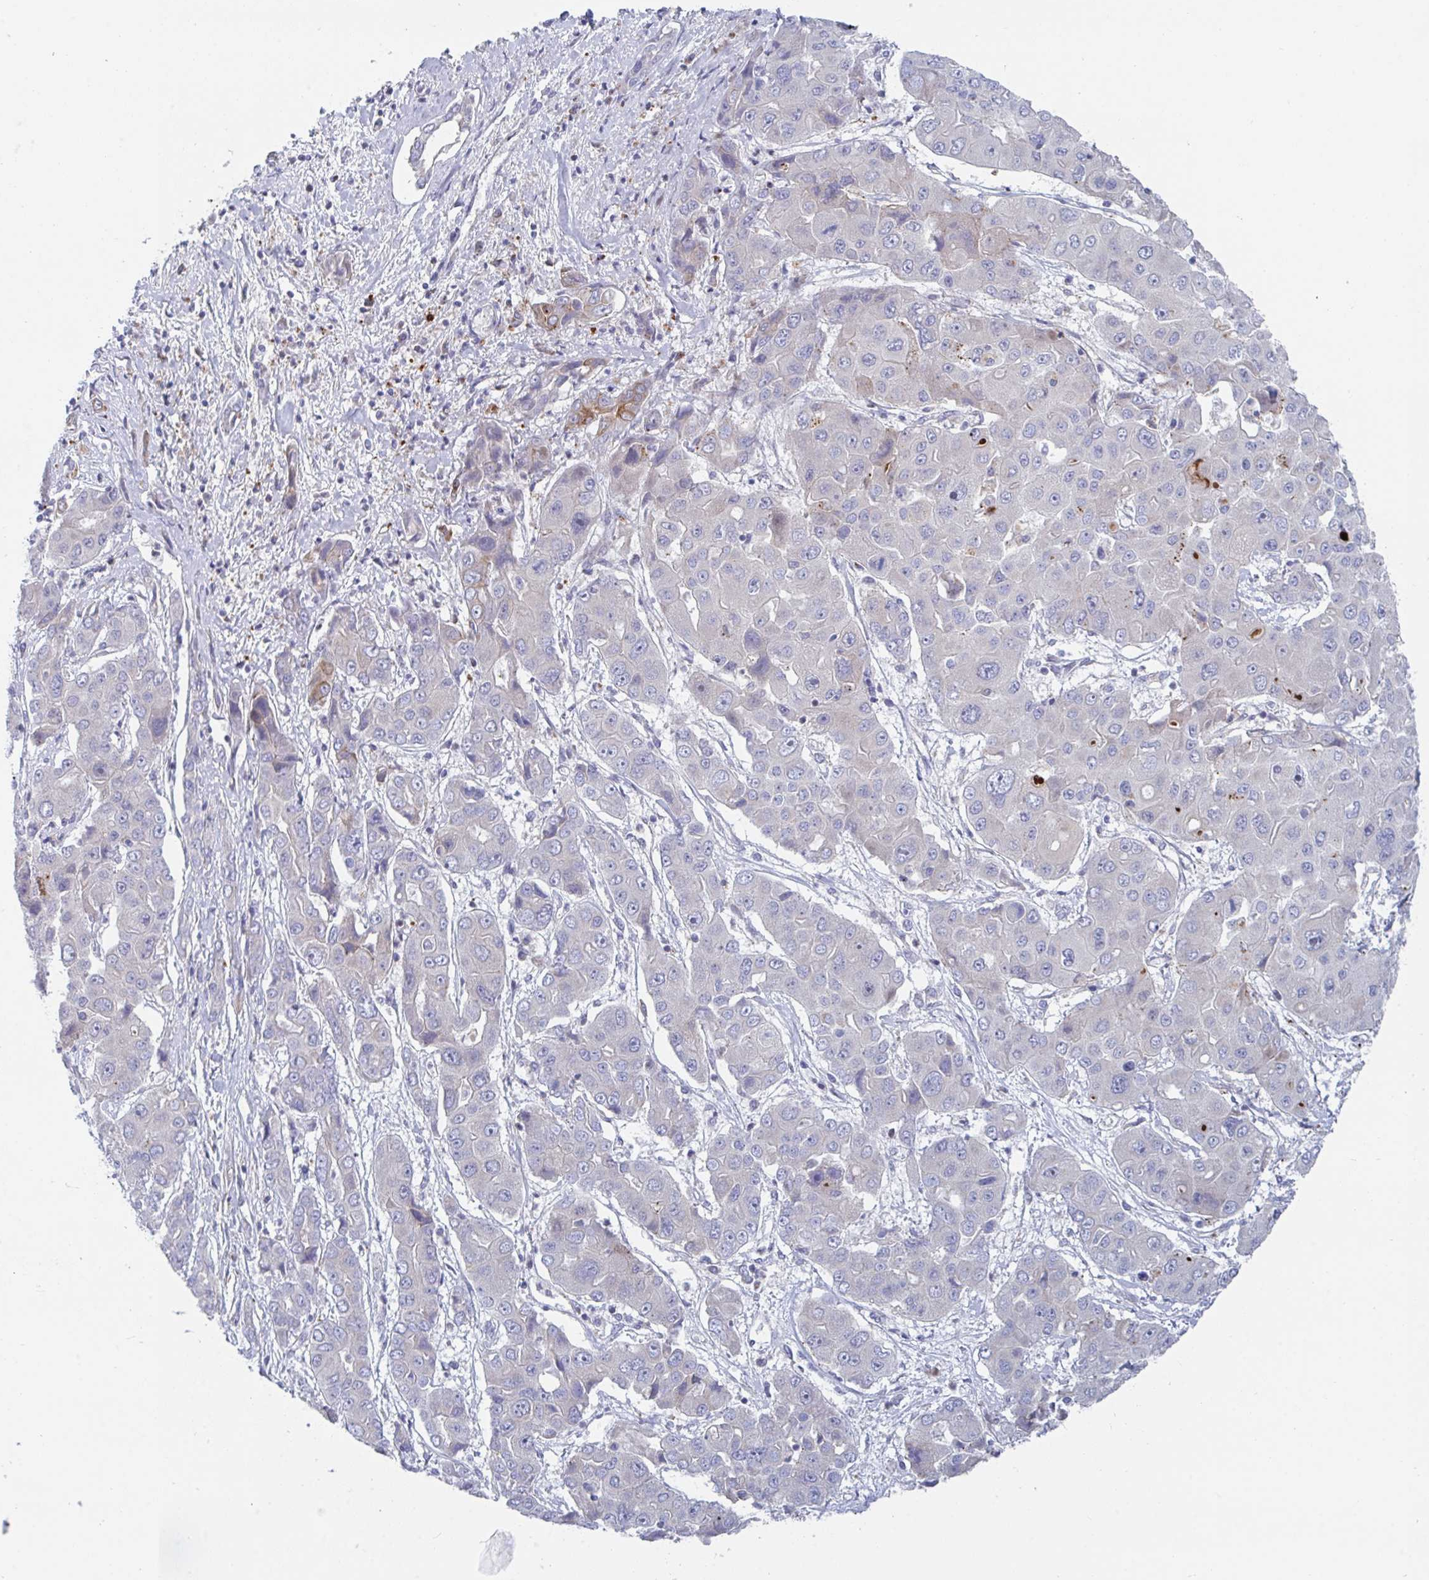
{"staining": {"intensity": "negative", "quantity": "none", "location": "none"}, "tissue": "liver cancer", "cell_type": "Tumor cells", "image_type": "cancer", "snomed": [{"axis": "morphology", "description": "Cholangiocarcinoma"}, {"axis": "topography", "description": "Liver"}], "caption": "Tumor cells show no significant protein staining in liver cancer (cholangiocarcinoma). Brightfield microscopy of IHC stained with DAB (brown) and hematoxylin (blue), captured at high magnification.", "gene": "FRMD3", "patient": {"sex": "male", "age": 67}}